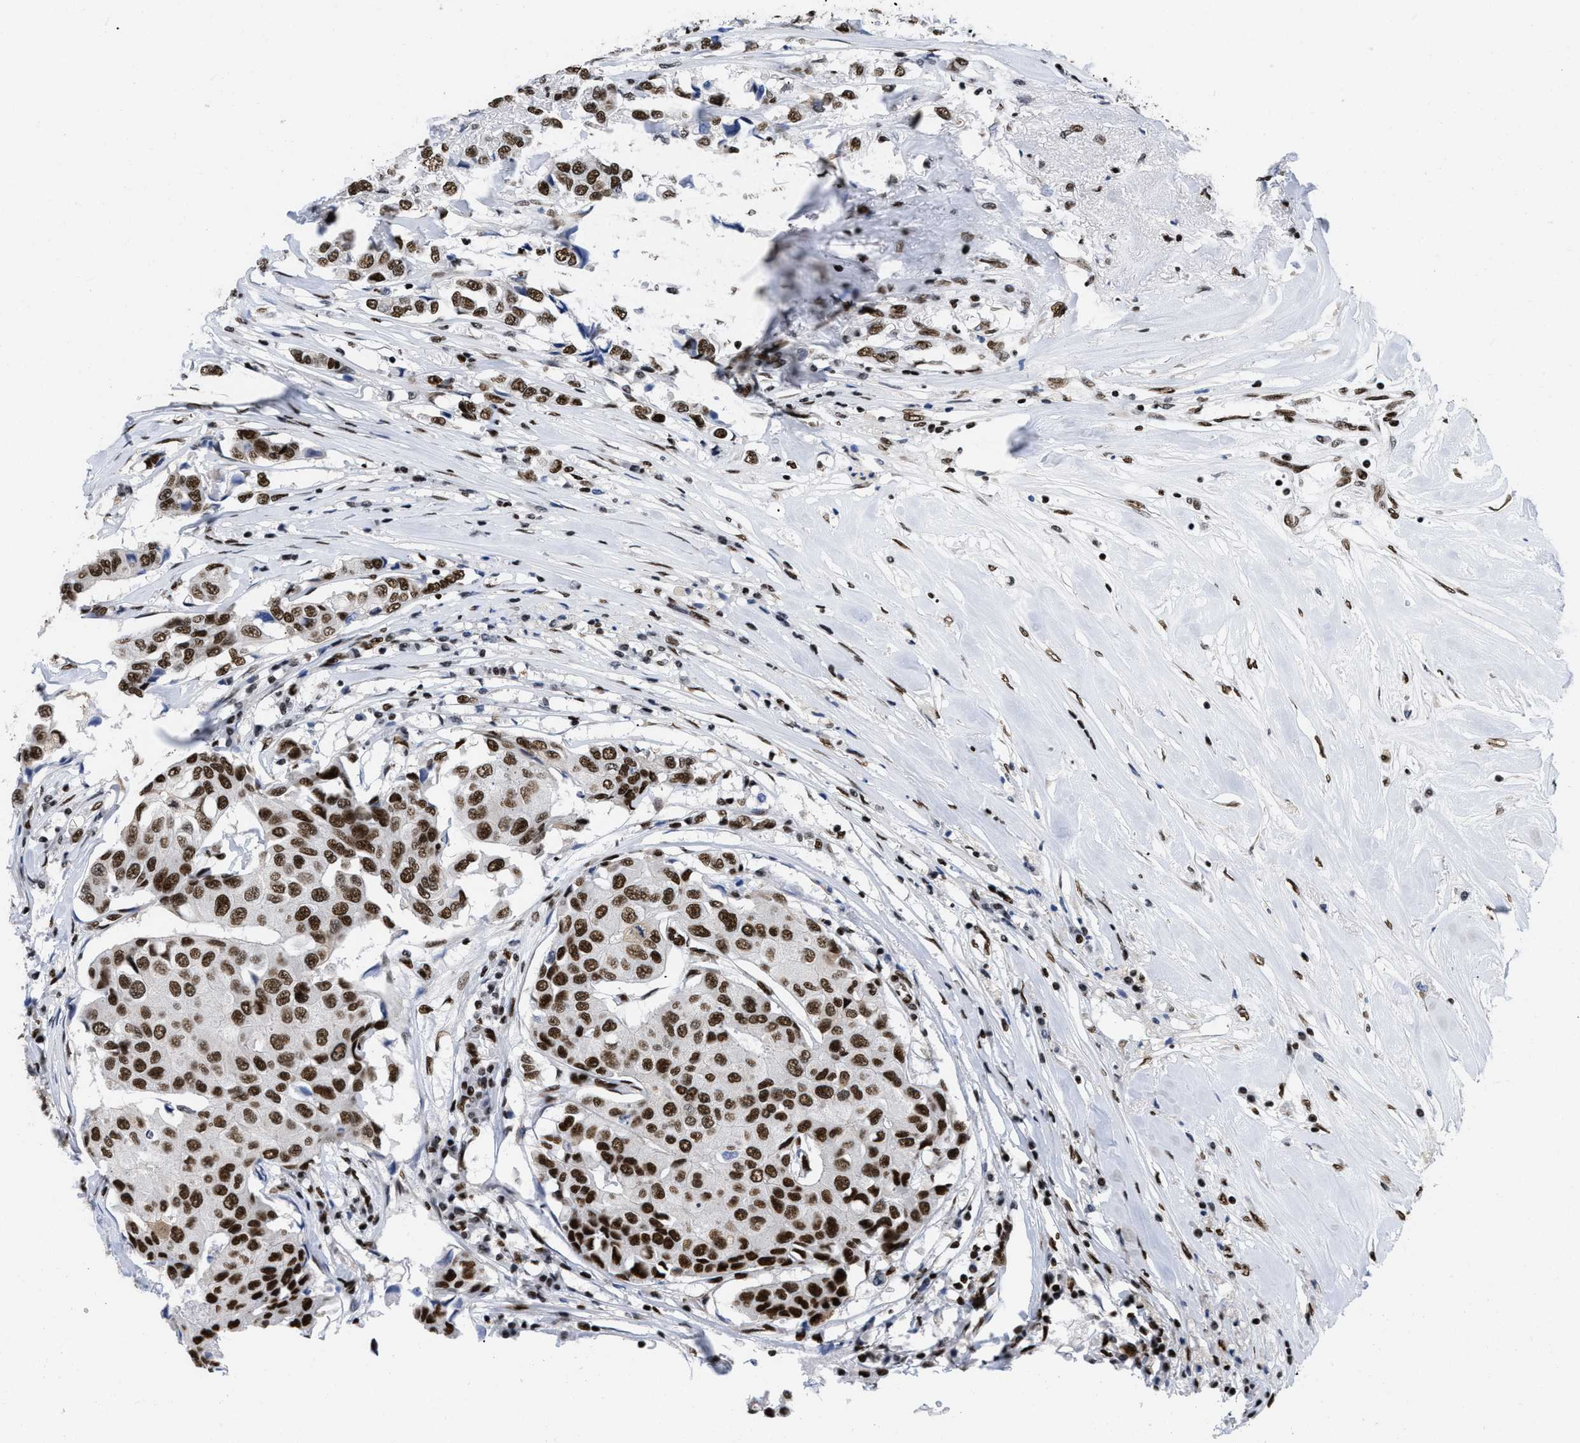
{"staining": {"intensity": "strong", "quantity": ">75%", "location": "nuclear"}, "tissue": "breast cancer", "cell_type": "Tumor cells", "image_type": "cancer", "snomed": [{"axis": "morphology", "description": "Duct carcinoma"}, {"axis": "topography", "description": "Breast"}], "caption": "Breast cancer (intraductal carcinoma) tissue shows strong nuclear expression in approximately >75% of tumor cells, visualized by immunohistochemistry. The protein of interest is stained brown, and the nuclei are stained in blue (DAB IHC with brightfield microscopy, high magnification).", "gene": "CREB1", "patient": {"sex": "female", "age": 80}}